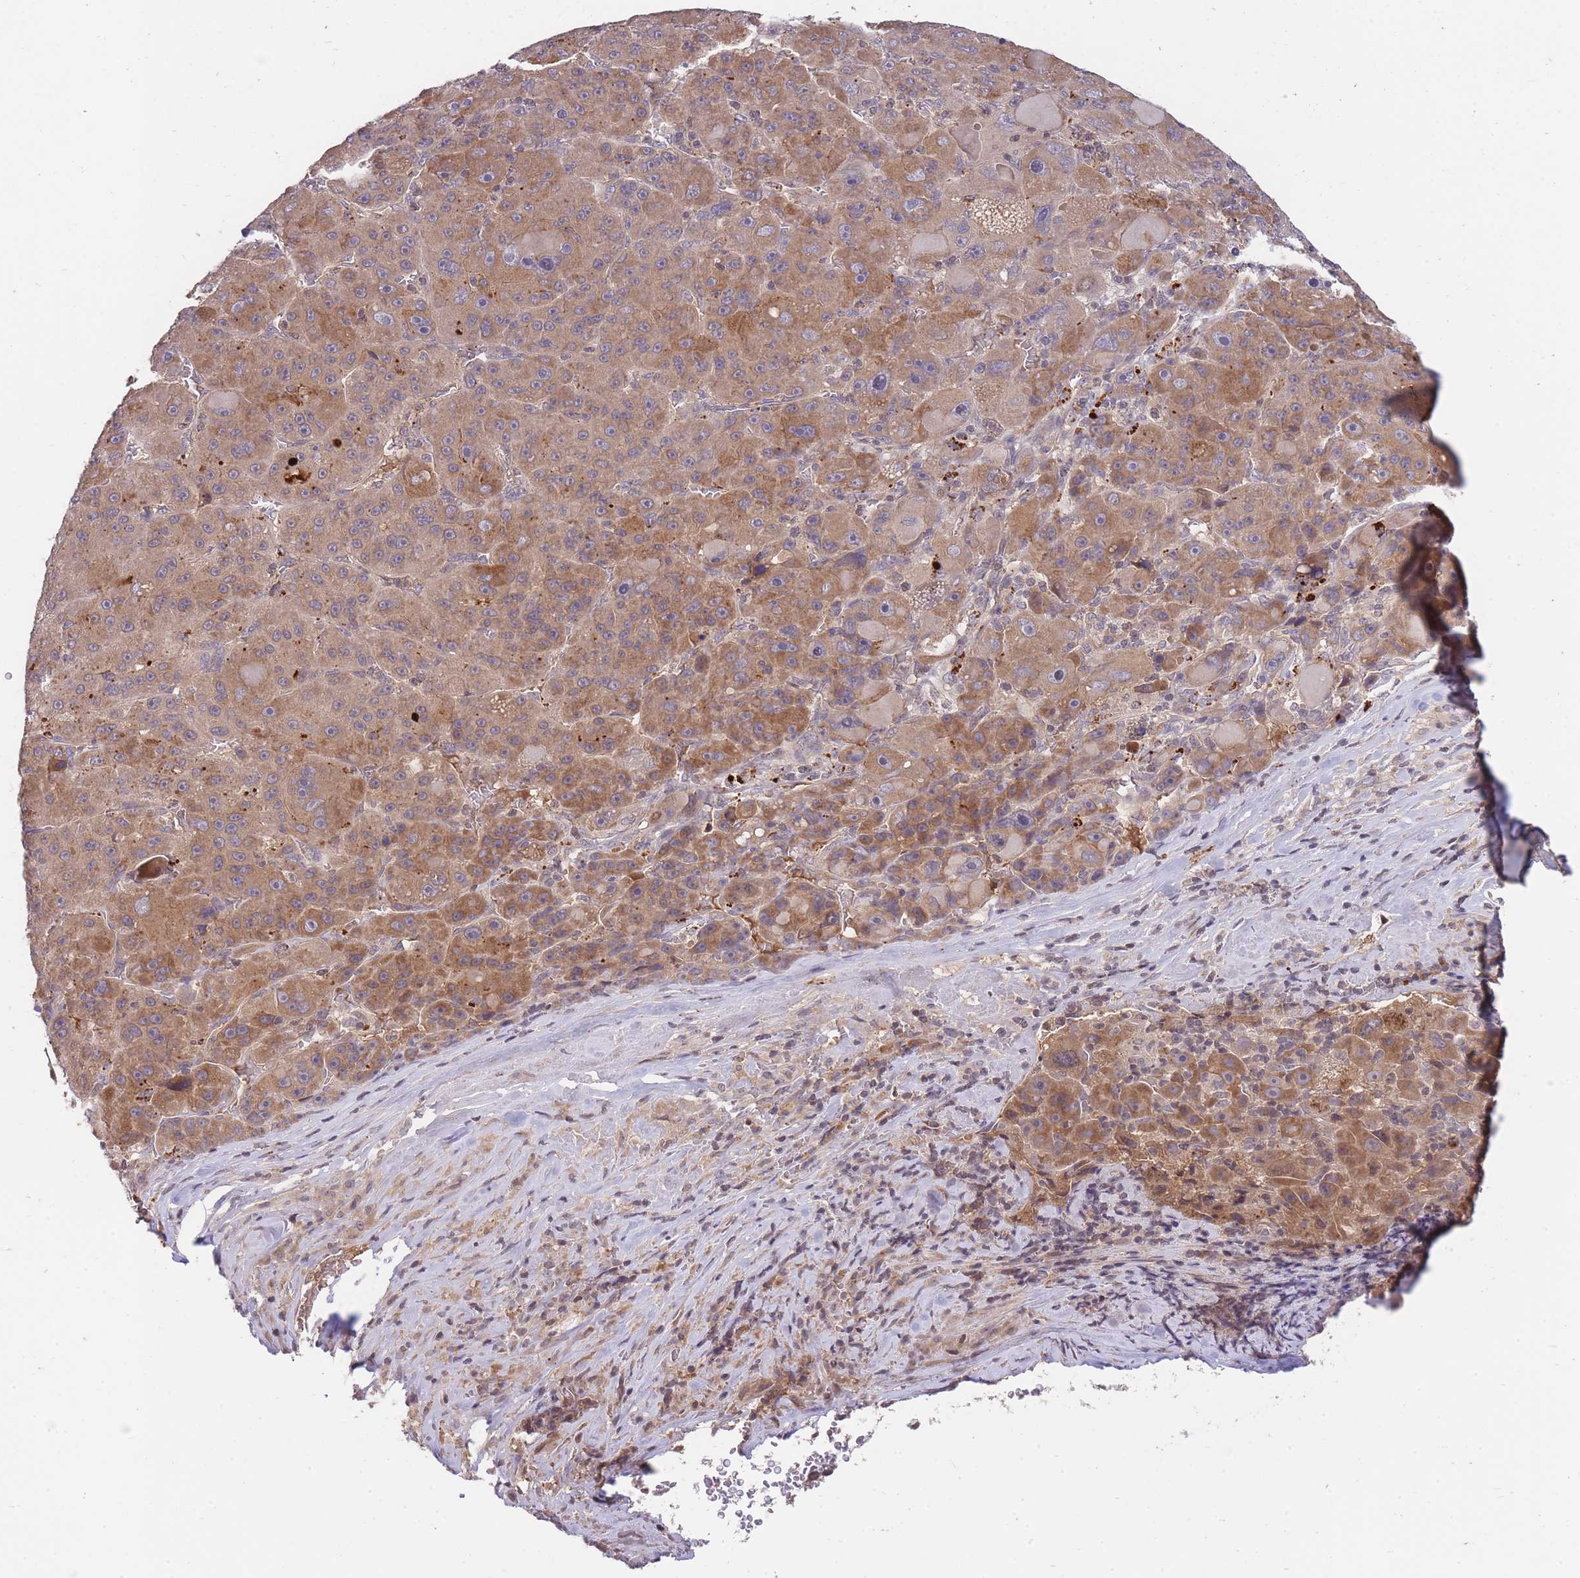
{"staining": {"intensity": "moderate", "quantity": ">75%", "location": "cytoplasmic/membranous"}, "tissue": "liver cancer", "cell_type": "Tumor cells", "image_type": "cancer", "snomed": [{"axis": "morphology", "description": "Carcinoma, Hepatocellular, NOS"}, {"axis": "topography", "description": "Liver"}], "caption": "Tumor cells exhibit moderate cytoplasmic/membranous expression in about >75% of cells in liver cancer.", "gene": "RALGDS", "patient": {"sex": "male", "age": 76}}